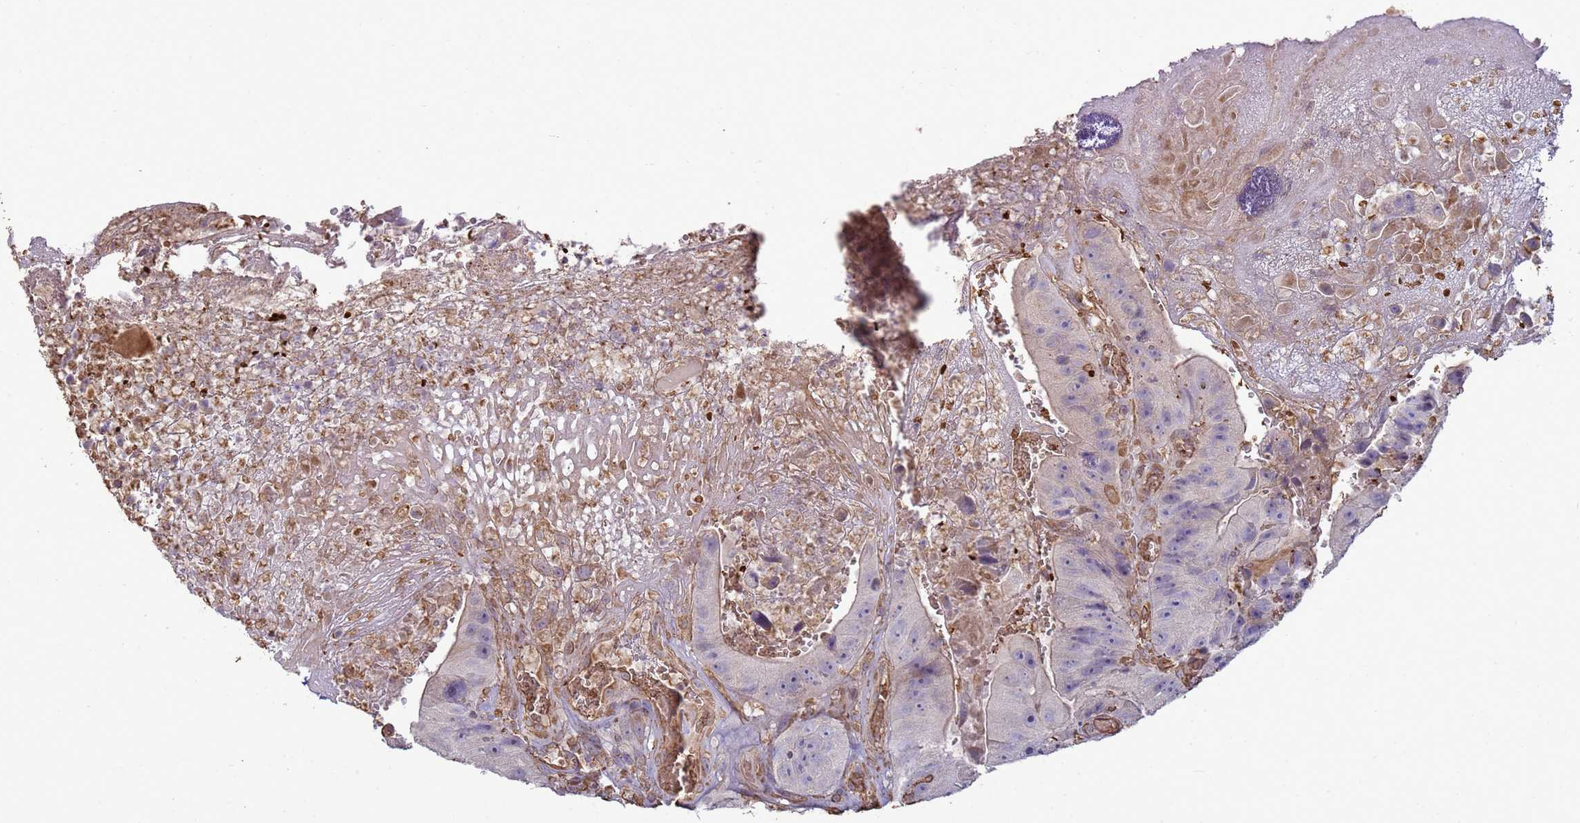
{"staining": {"intensity": "weak", "quantity": "<25%", "location": "cytoplasmic/membranous"}, "tissue": "colorectal cancer", "cell_type": "Tumor cells", "image_type": "cancer", "snomed": [{"axis": "morphology", "description": "Adenocarcinoma, NOS"}, {"axis": "topography", "description": "Colon"}], "caption": "Immunohistochemical staining of colorectal cancer (adenocarcinoma) displays no significant expression in tumor cells. (Stains: DAB (3,3'-diaminobenzidine) immunohistochemistry (IHC) with hematoxylin counter stain, Microscopy: brightfield microscopy at high magnification).", "gene": "SGIP1", "patient": {"sex": "female", "age": 86}}